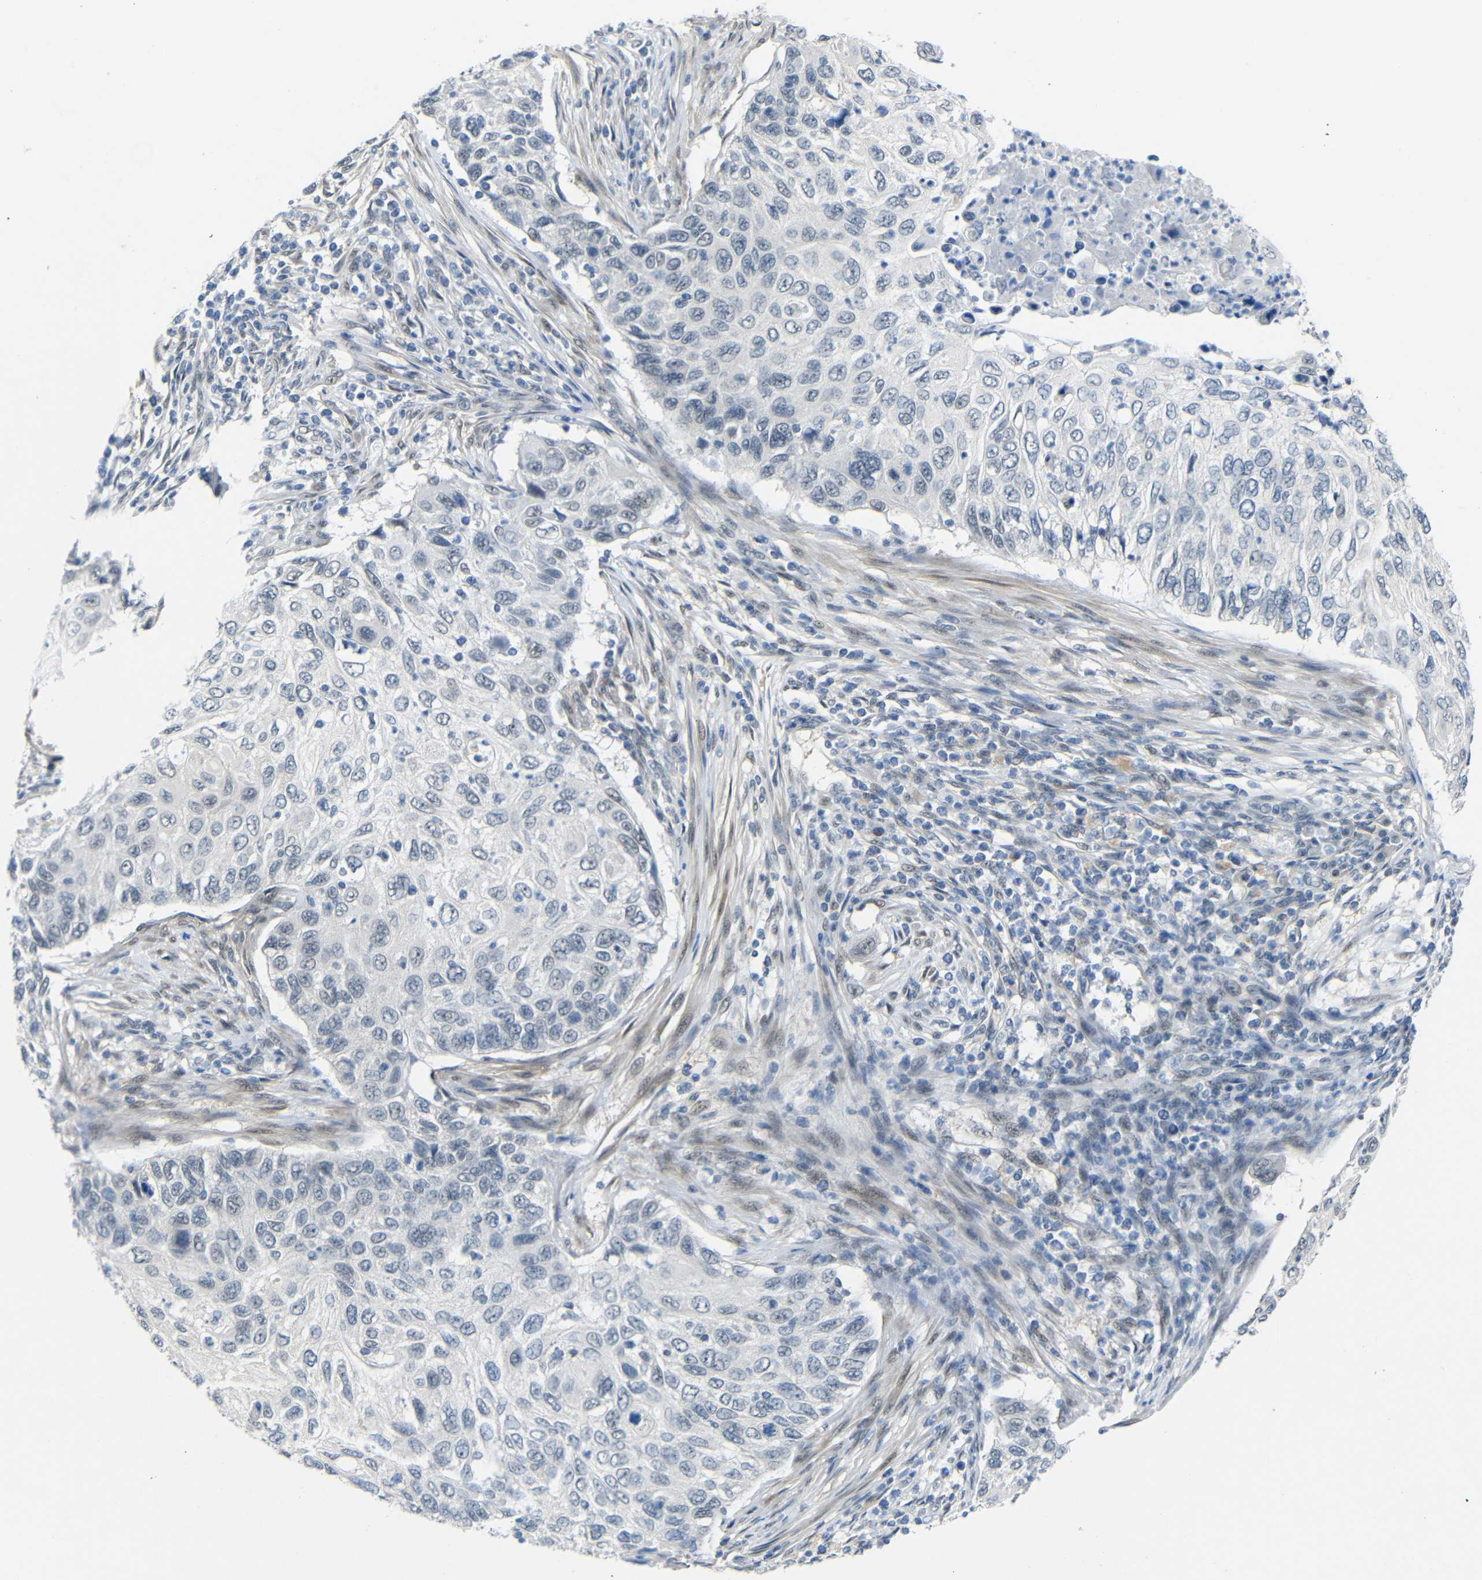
{"staining": {"intensity": "negative", "quantity": "none", "location": "none"}, "tissue": "cervical cancer", "cell_type": "Tumor cells", "image_type": "cancer", "snomed": [{"axis": "morphology", "description": "Squamous cell carcinoma, NOS"}, {"axis": "topography", "description": "Cervix"}], "caption": "The micrograph displays no significant expression in tumor cells of cervical cancer.", "gene": "GPR158", "patient": {"sex": "female", "age": 70}}